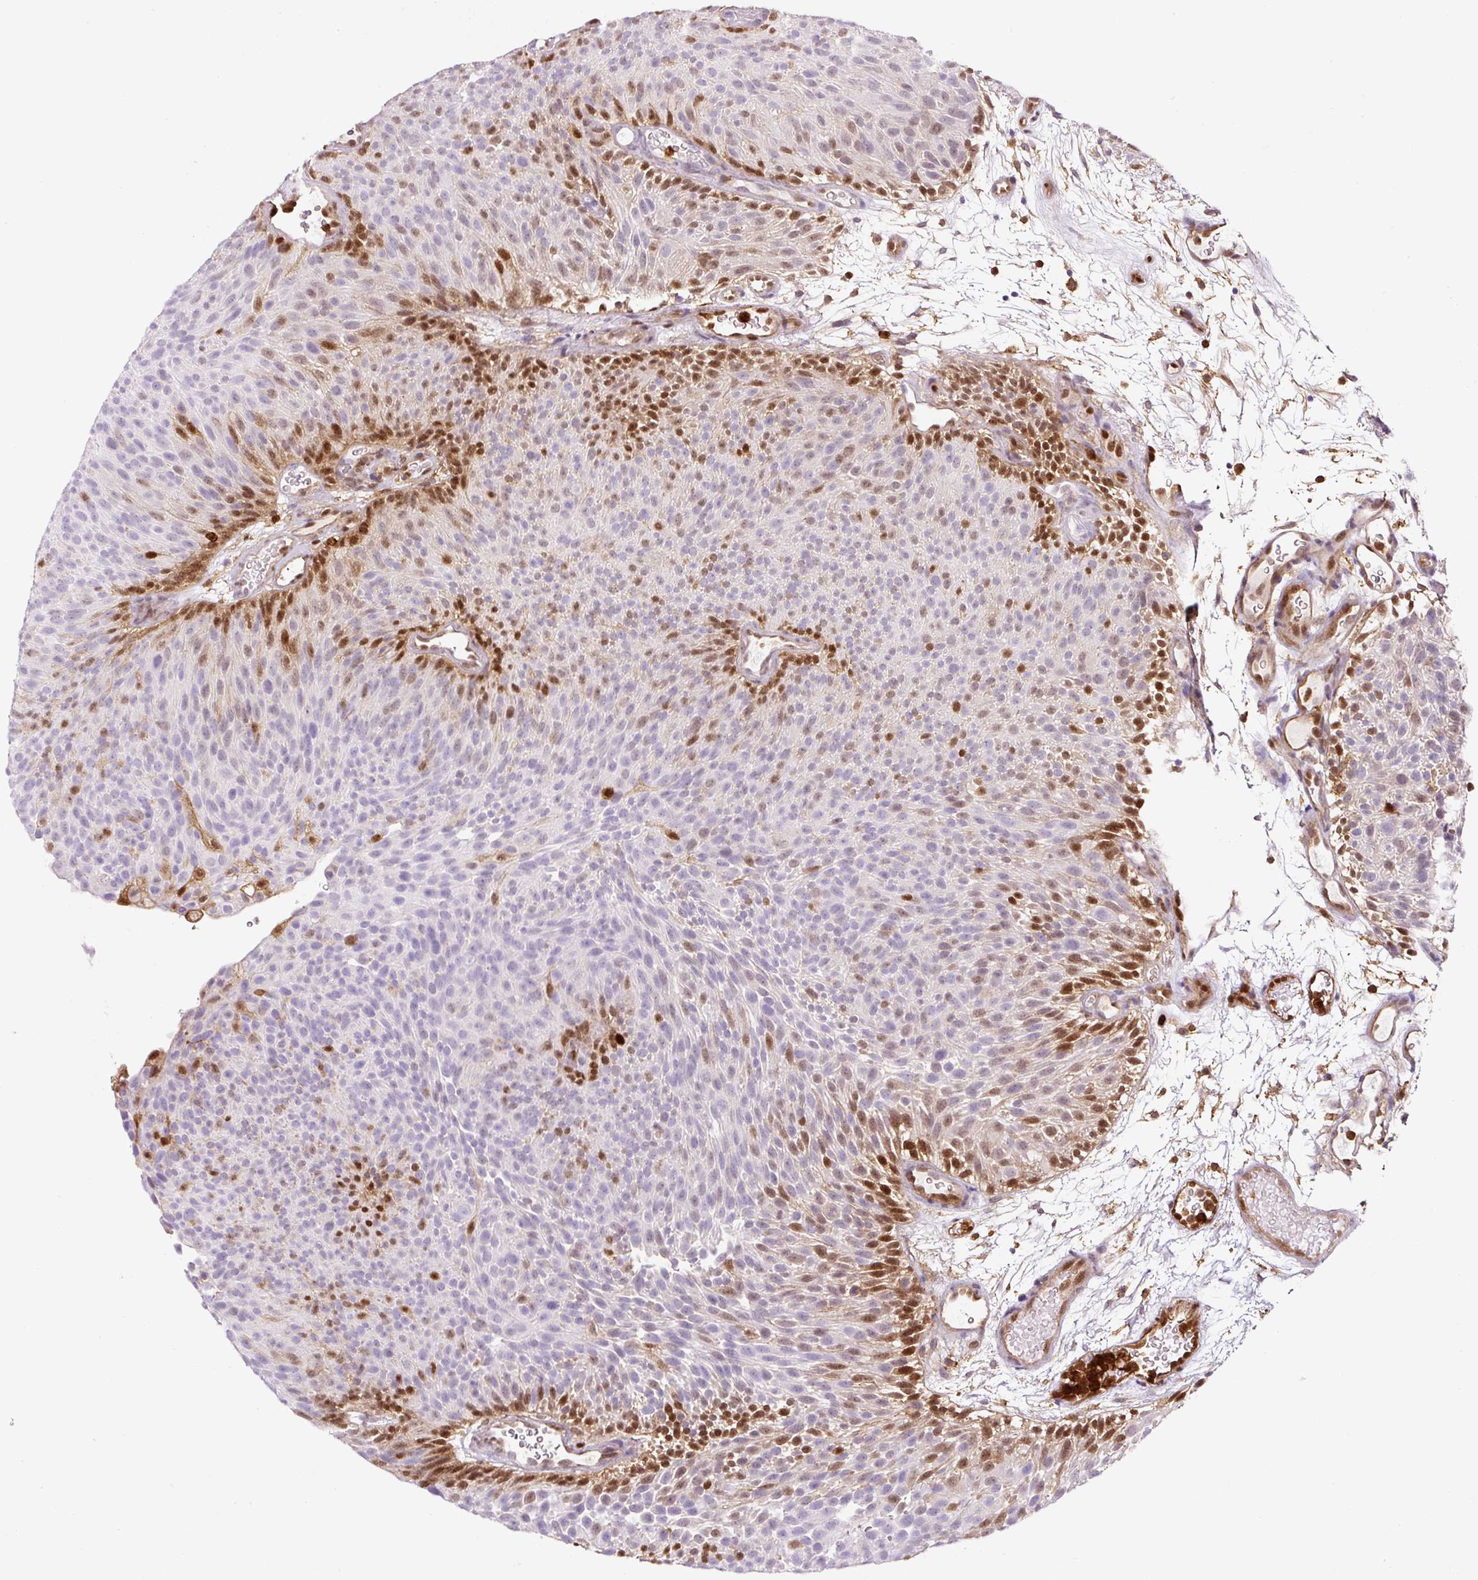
{"staining": {"intensity": "moderate", "quantity": "<25%", "location": "nuclear"}, "tissue": "urothelial cancer", "cell_type": "Tumor cells", "image_type": "cancer", "snomed": [{"axis": "morphology", "description": "Urothelial carcinoma, Low grade"}, {"axis": "topography", "description": "Urinary bladder"}], "caption": "The micrograph displays a brown stain indicating the presence of a protein in the nuclear of tumor cells in urothelial carcinoma (low-grade).", "gene": "ANXA1", "patient": {"sex": "male", "age": 78}}